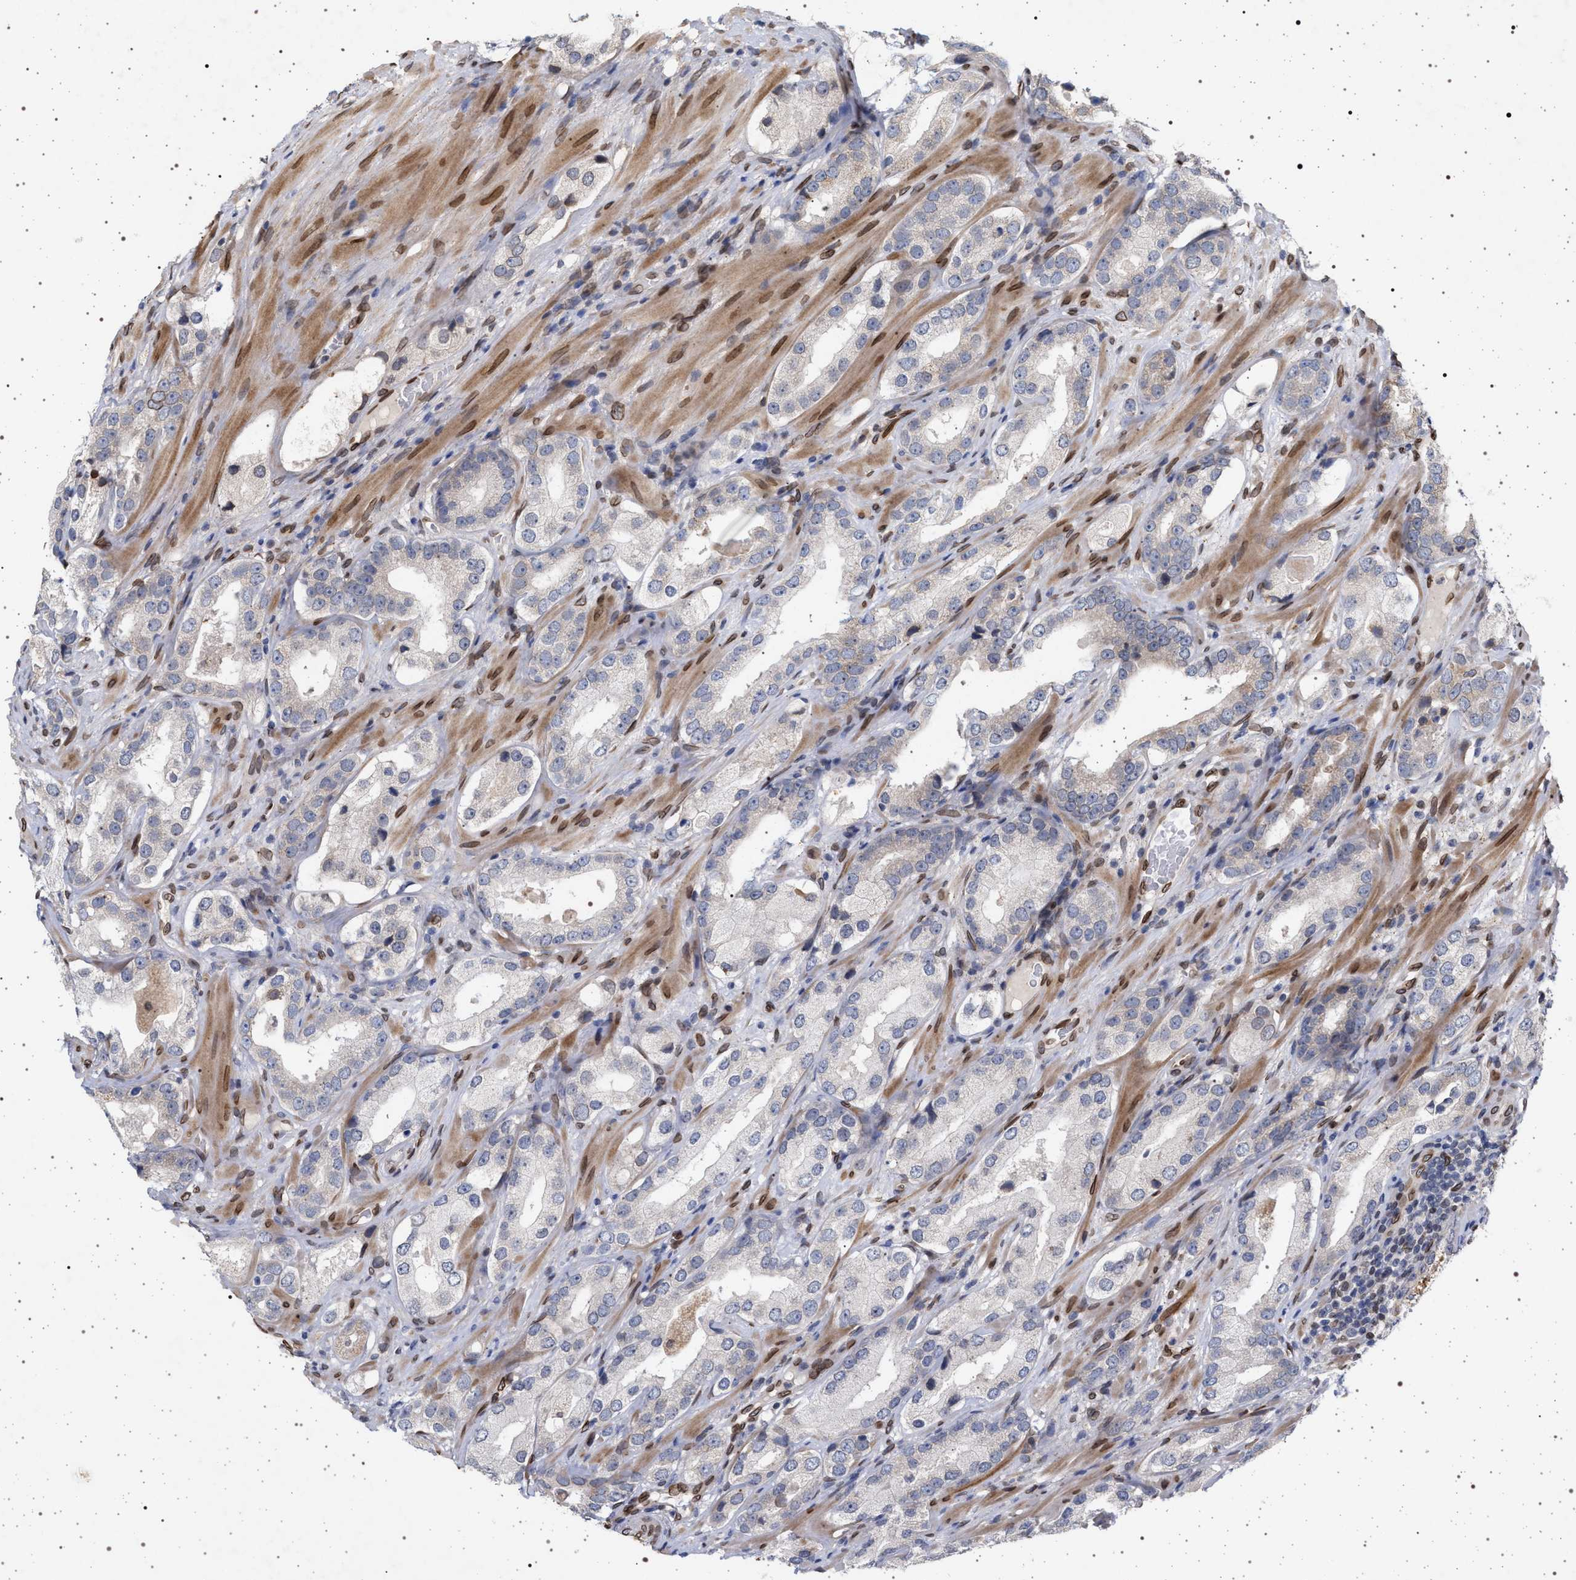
{"staining": {"intensity": "negative", "quantity": "none", "location": "none"}, "tissue": "prostate cancer", "cell_type": "Tumor cells", "image_type": "cancer", "snomed": [{"axis": "morphology", "description": "Adenocarcinoma, High grade"}, {"axis": "topography", "description": "Prostate"}], "caption": "IHC of human prostate adenocarcinoma (high-grade) exhibits no staining in tumor cells.", "gene": "ING2", "patient": {"sex": "male", "age": 63}}